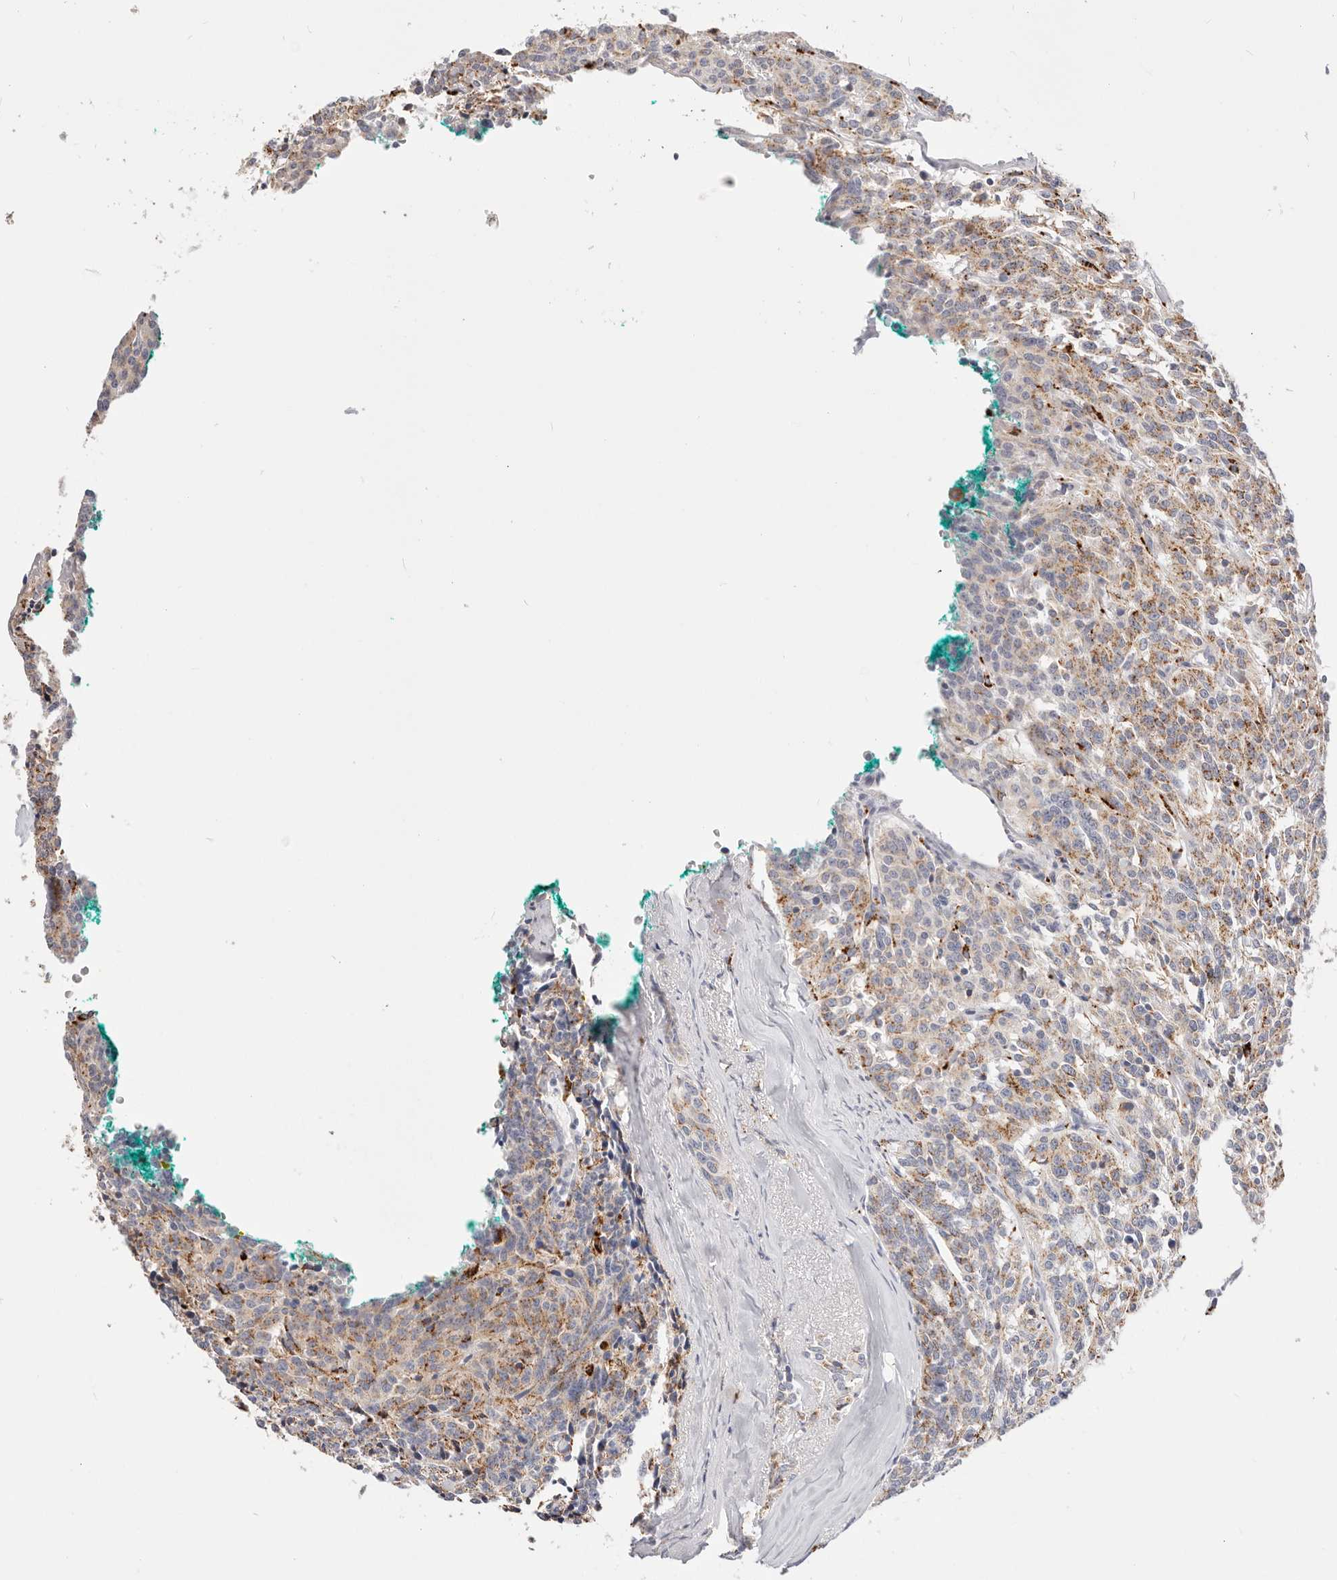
{"staining": {"intensity": "moderate", "quantity": ">75%", "location": "cytoplasmic/membranous"}, "tissue": "carcinoid", "cell_type": "Tumor cells", "image_type": "cancer", "snomed": [{"axis": "morphology", "description": "Carcinoid, malignant, NOS"}, {"axis": "topography", "description": "Lung"}], "caption": "Immunohistochemical staining of human malignant carcinoid demonstrates medium levels of moderate cytoplasmic/membranous expression in approximately >75% of tumor cells.", "gene": "STKLD1", "patient": {"sex": "female", "age": 46}}